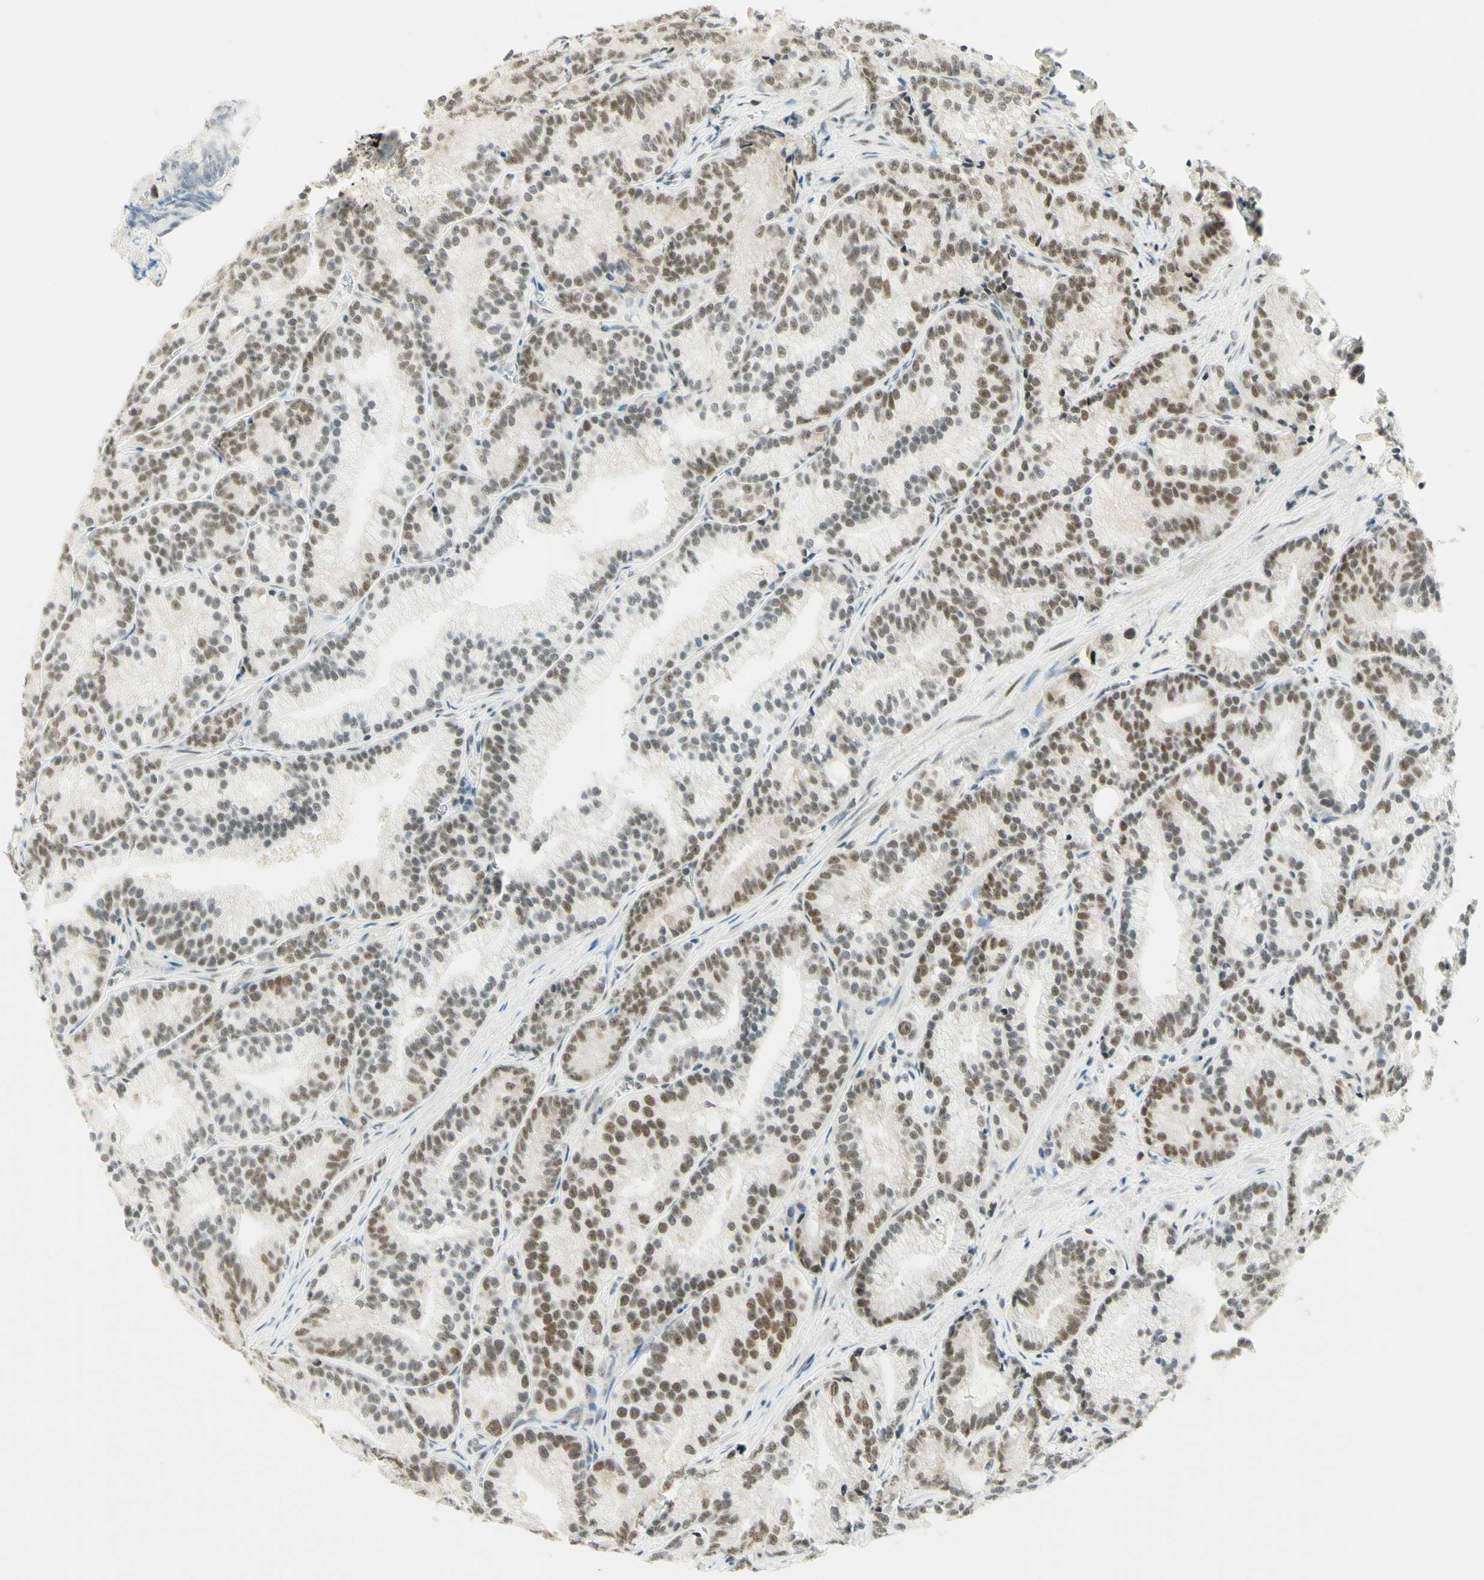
{"staining": {"intensity": "weak", "quantity": ">75%", "location": "nuclear"}, "tissue": "prostate cancer", "cell_type": "Tumor cells", "image_type": "cancer", "snomed": [{"axis": "morphology", "description": "Adenocarcinoma, Low grade"}, {"axis": "topography", "description": "Prostate"}], "caption": "The immunohistochemical stain highlights weak nuclear expression in tumor cells of prostate cancer tissue. (DAB (3,3'-diaminobenzidine) IHC, brown staining for protein, blue staining for nuclei).", "gene": "PMS2", "patient": {"sex": "male", "age": 89}}